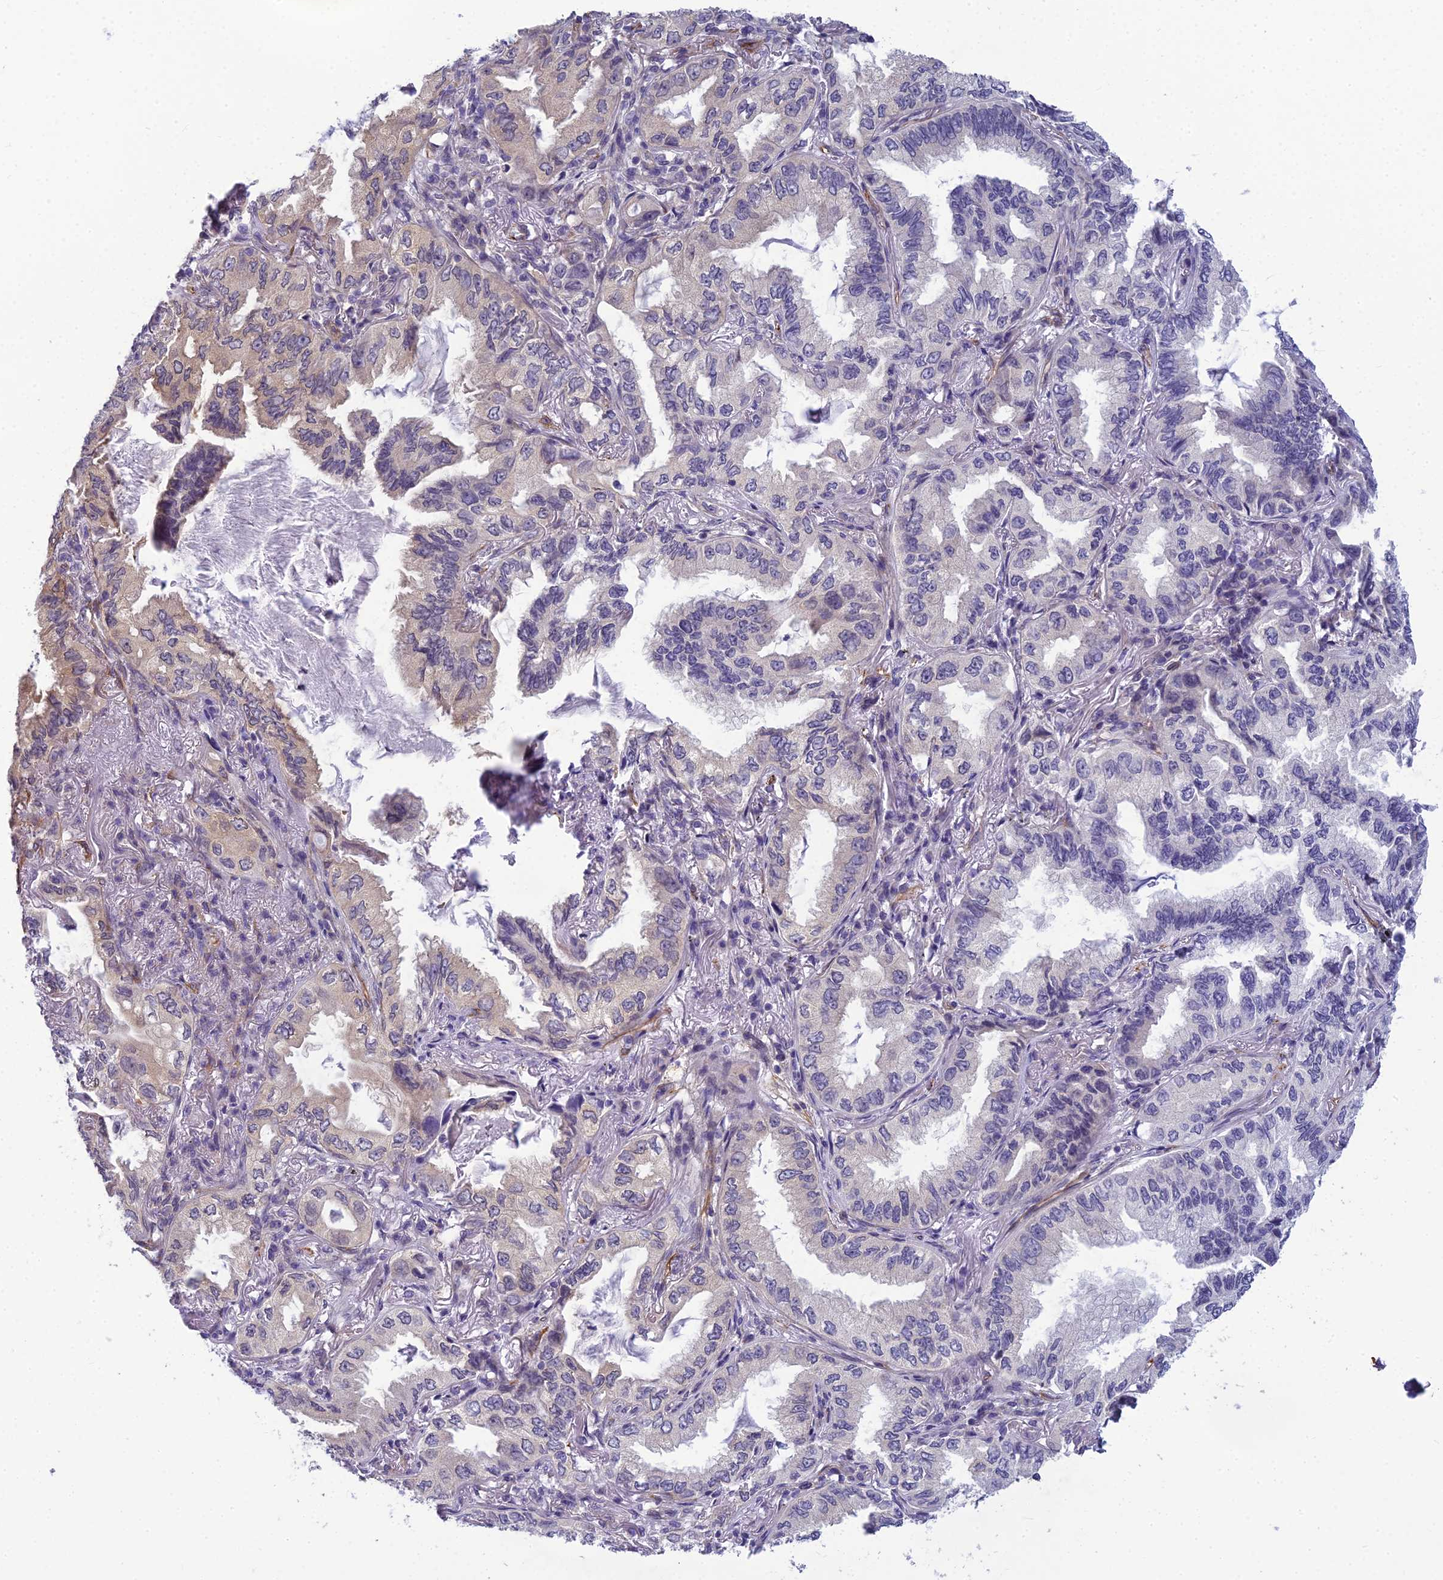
{"staining": {"intensity": "weak", "quantity": "25%-75%", "location": "cytoplasmic/membranous"}, "tissue": "lung cancer", "cell_type": "Tumor cells", "image_type": "cancer", "snomed": [{"axis": "morphology", "description": "Adenocarcinoma, NOS"}, {"axis": "topography", "description": "Lung"}], "caption": "The immunohistochemical stain labels weak cytoplasmic/membranous positivity in tumor cells of adenocarcinoma (lung) tissue.", "gene": "RGL3", "patient": {"sex": "female", "age": 69}}